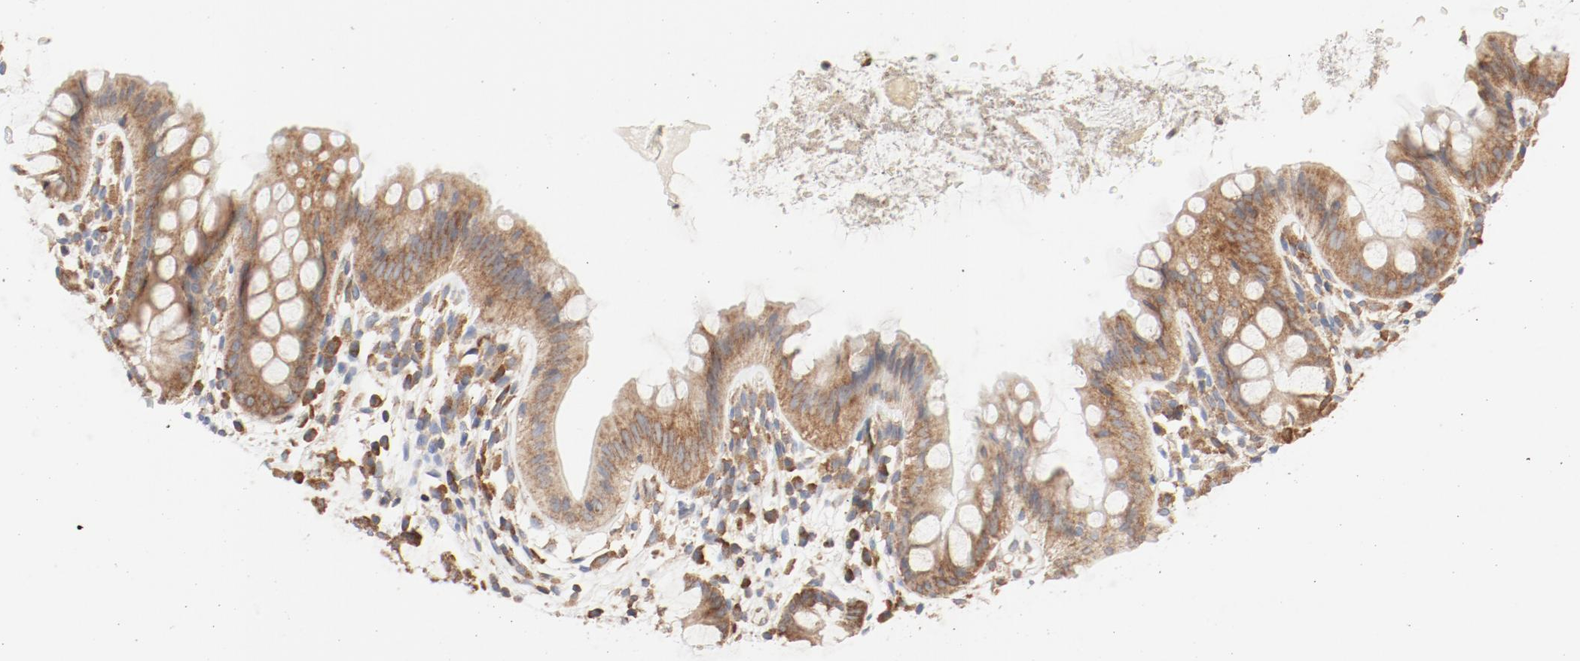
{"staining": {"intensity": "moderate", "quantity": ">75%", "location": "cytoplasmic/membranous"}, "tissue": "colon", "cell_type": "Endothelial cells", "image_type": "normal", "snomed": [{"axis": "morphology", "description": "Normal tissue, NOS"}, {"axis": "topography", "description": "Smooth muscle"}, {"axis": "topography", "description": "Colon"}], "caption": "Moderate cytoplasmic/membranous expression for a protein is appreciated in approximately >75% of endothelial cells of normal colon using immunohistochemistry.", "gene": "RPS6", "patient": {"sex": "male", "age": 67}}